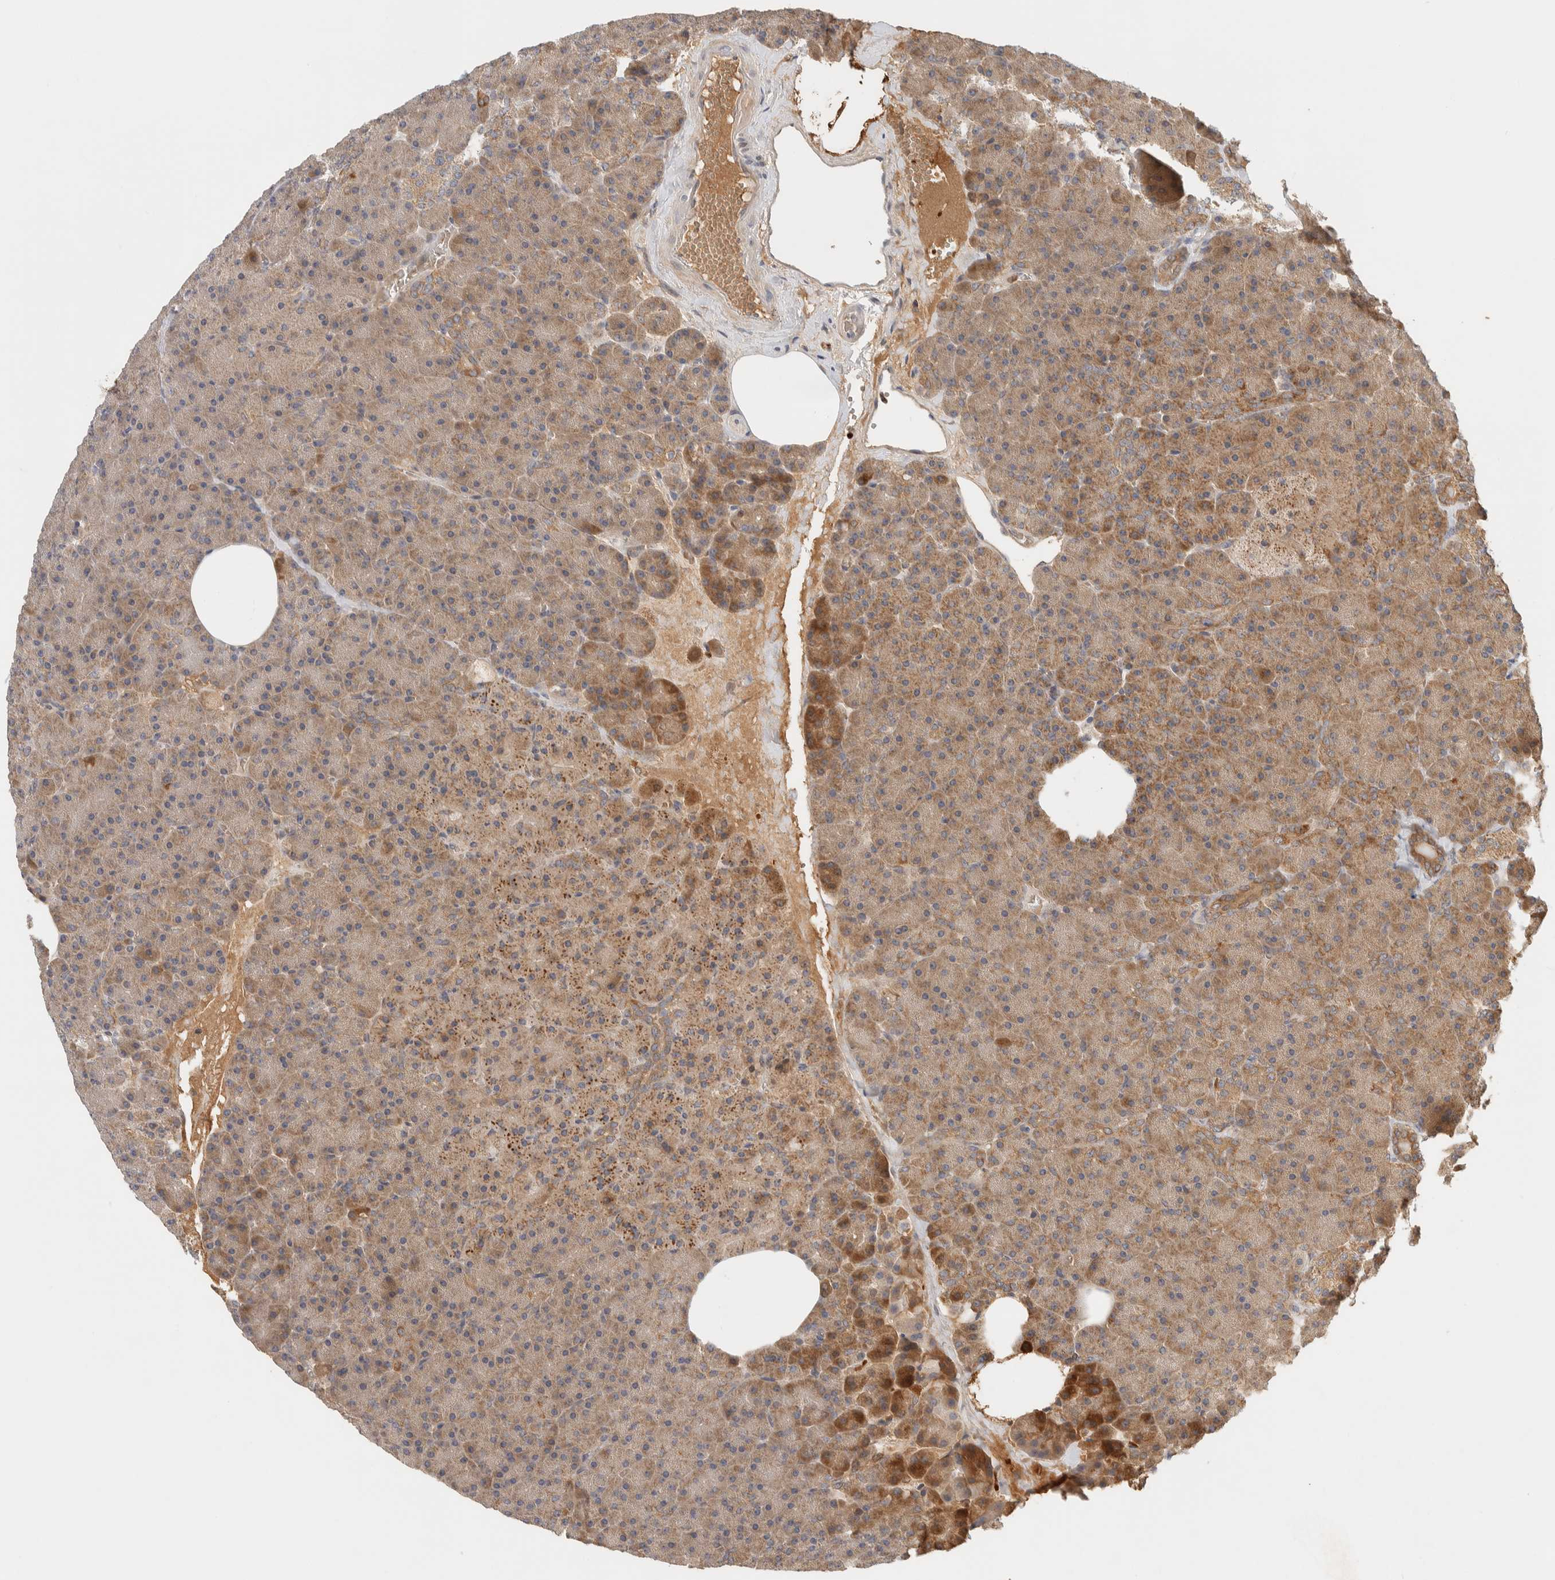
{"staining": {"intensity": "moderate", "quantity": ">75%", "location": "cytoplasmic/membranous"}, "tissue": "pancreas", "cell_type": "Exocrine glandular cells", "image_type": "normal", "snomed": [{"axis": "morphology", "description": "Normal tissue, NOS"}, {"axis": "morphology", "description": "Carcinoid, malignant, NOS"}, {"axis": "topography", "description": "Pancreas"}], "caption": "Immunohistochemical staining of benign pancreas shows medium levels of moderate cytoplasmic/membranous expression in approximately >75% of exocrine glandular cells.", "gene": "TTI2", "patient": {"sex": "female", "age": 35}}